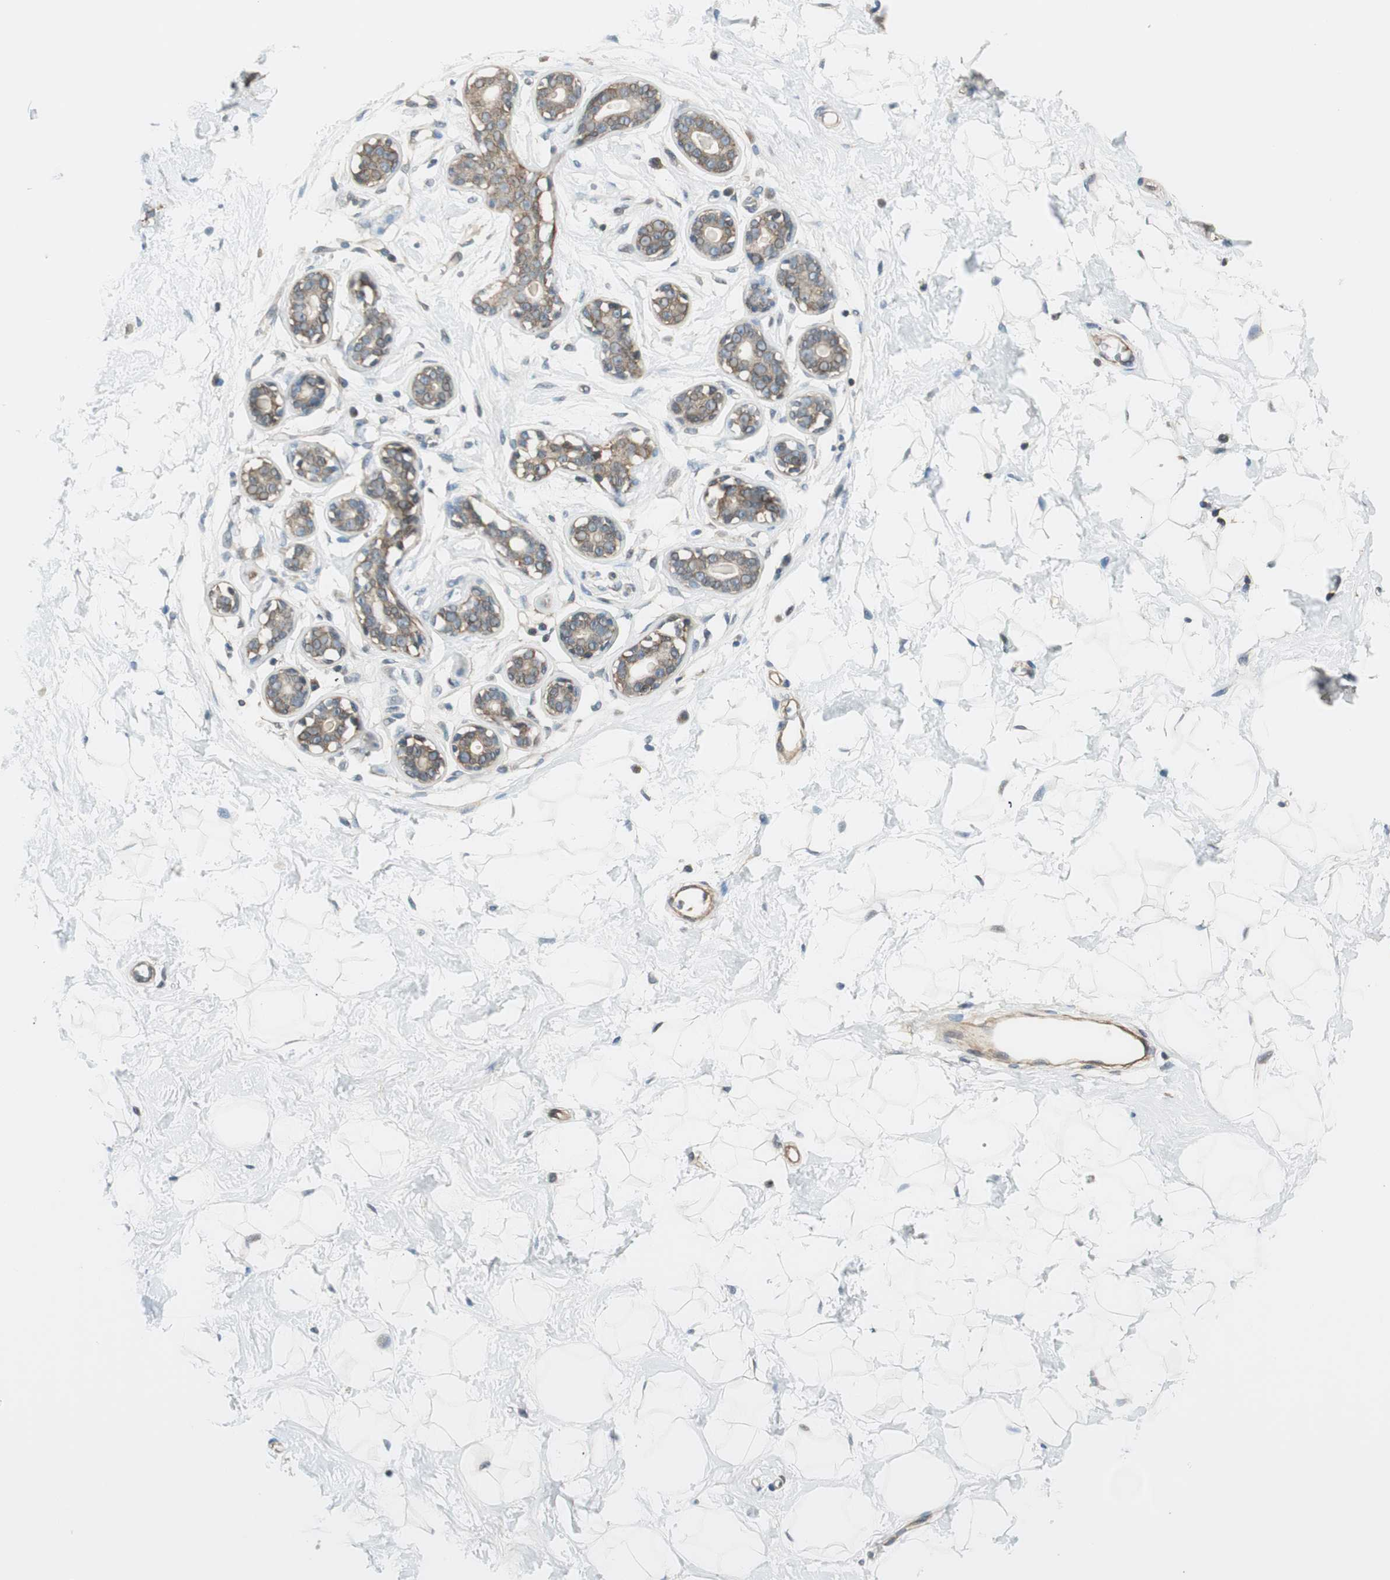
{"staining": {"intensity": "weak", "quantity": ">75%", "location": "cytoplasmic/membranous"}, "tissue": "breast", "cell_type": "Adipocytes", "image_type": "normal", "snomed": [{"axis": "morphology", "description": "Normal tissue, NOS"}, {"axis": "topography", "description": "Breast"}], "caption": "The histopathology image displays immunohistochemical staining of benign breast. There is weak cytoplasmic/membranous expression is seen in about >75% of adipocytes. Immunohistochemistry stains the protein of interest in brown and the nuclei are stained blue.", "gene": "PI4K2B", "patient": {"sex": "female", "age": 23}}